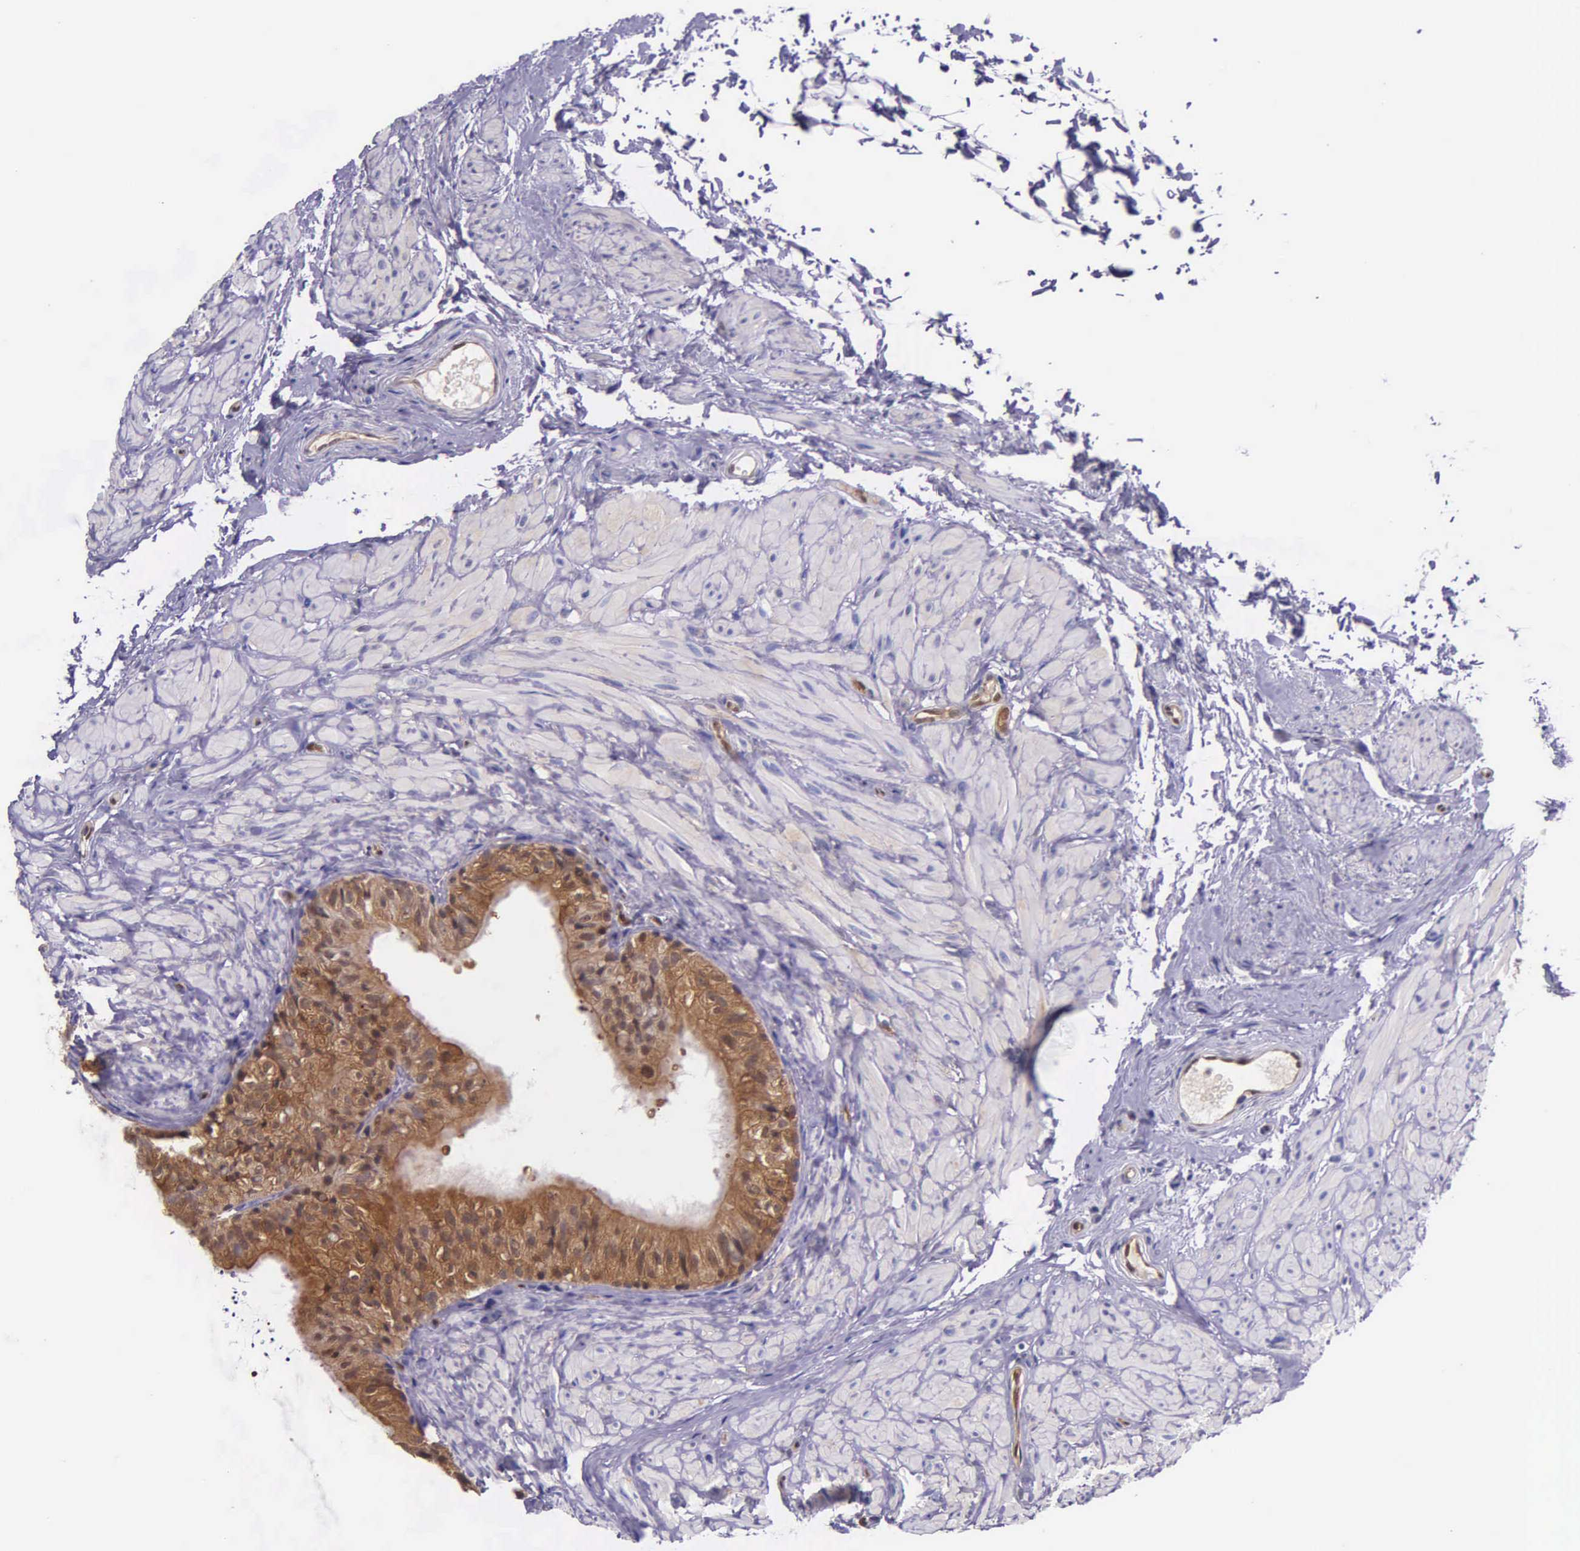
{"staining": {"intensity": "moderate", "quantity": ">75%", "location": "cytoplasmic/membranous"}, "tissue": "epididymis", "cell_type": "Glandular cells", "image_type": "normal", "snomed": [{"axis": "morphology", "description": "Normal tissue, NOS"}, {"axis": "topography", "description": "Epididymis"}], "caption": "Approximately >75% of glandular cells in benign human epididymis reveal moderate cytoplasmic/membranous protein expression as visualized by brown immunohistochemical staining.", "gene": "GMPR2", "patient": {"sex": "male", "age": 77}}